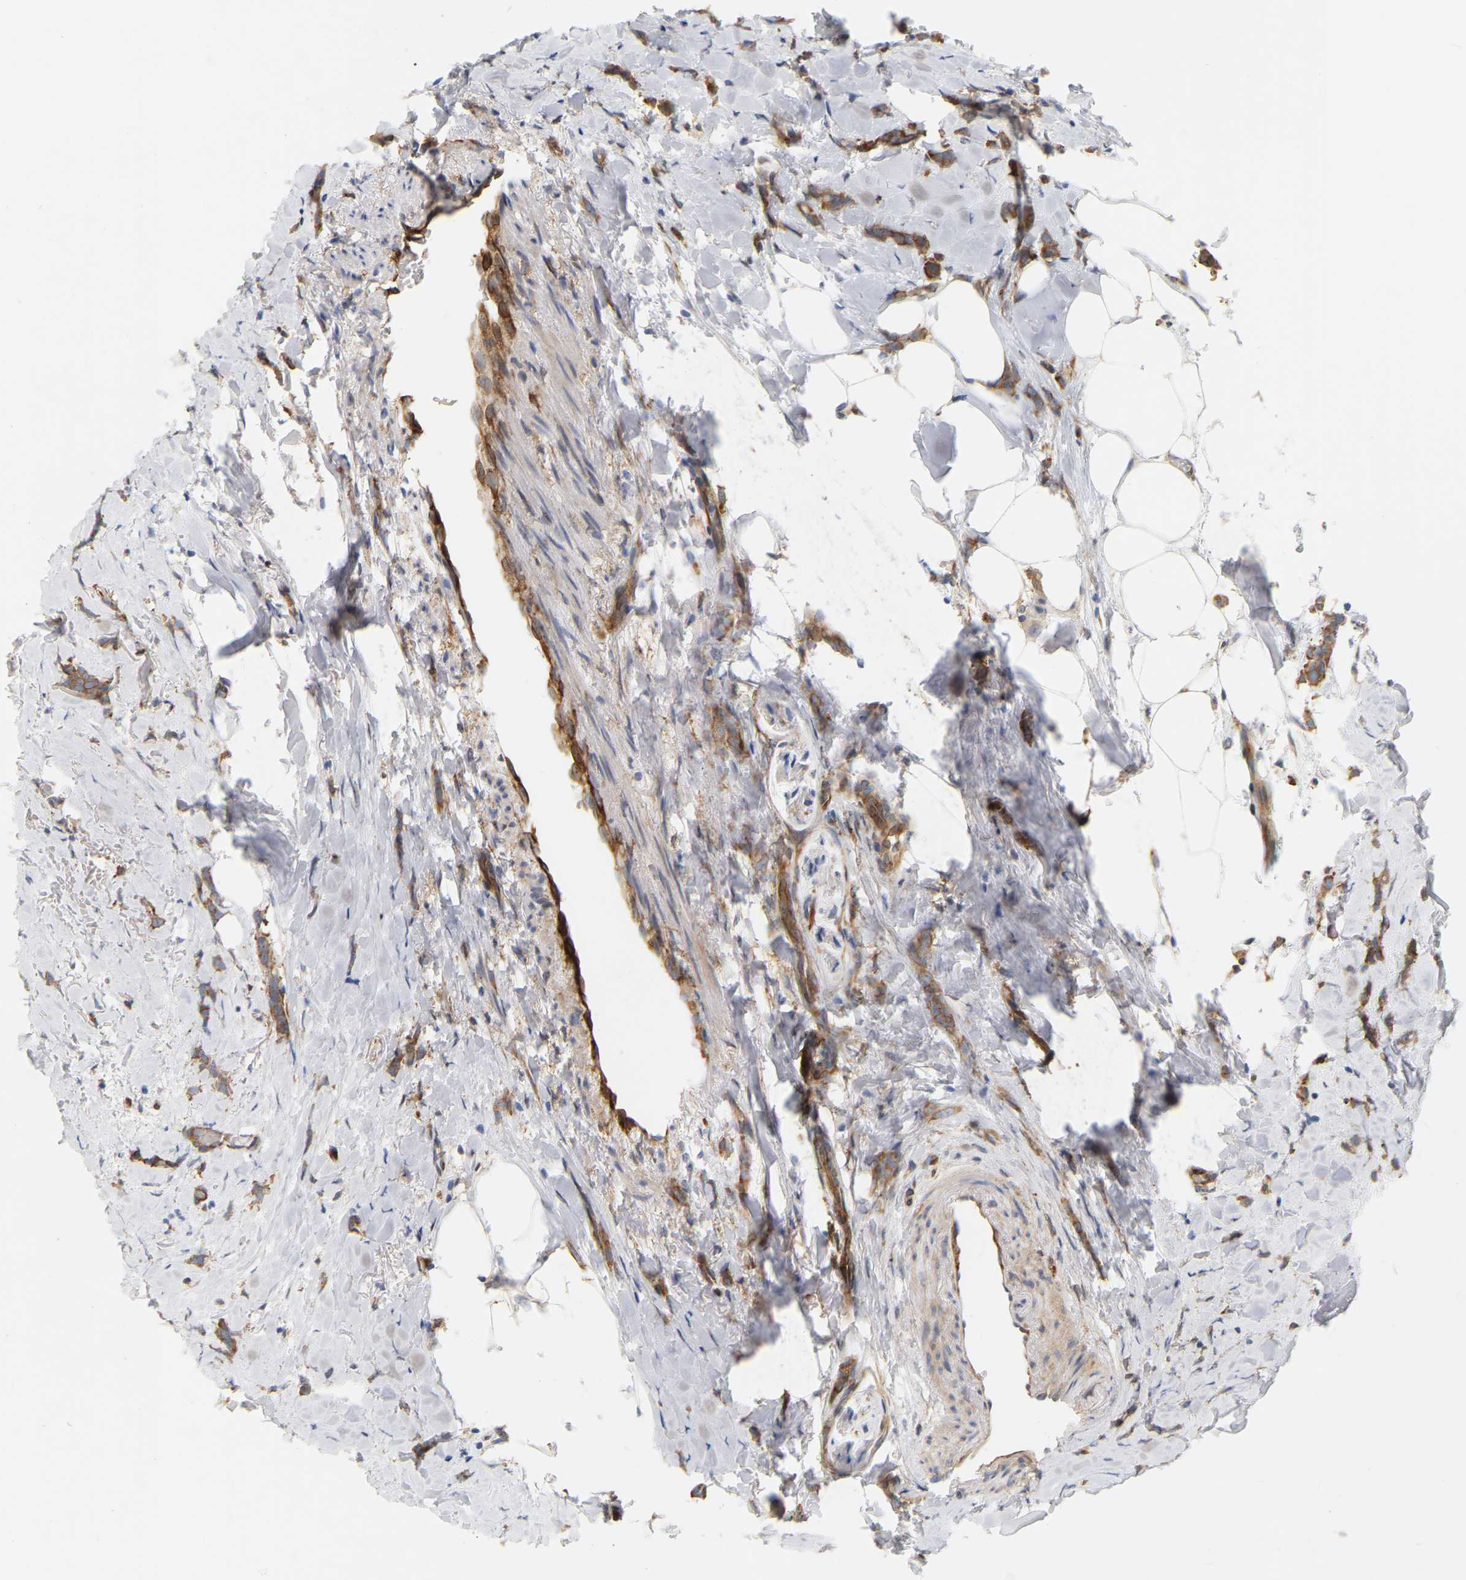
{"staining": {"intensity": "moderate", "quantity": ">75%", "location": "cytoplasmic/membranous"}, "tissue": "breast cancer", "cell_type": "Tumor cells", "image_type": "cancer", "snomed": [{"axis": "morphology", "description": "Lobular carcinoma, in situ"}, {"axis": "morphology", "description": "Lobular carcinoma"}, {"axis": "topography", "description": "Breast"}], "caption": "There is medium levels of moderate cytoplasmic/membranous positivity in tumor cells of breast cancer (lobular carcinoma), as demonstrated by immunohistochemical staining (brown color).", "gene": "RAPH1", "patient": {"sex": "female", "age": 41}}